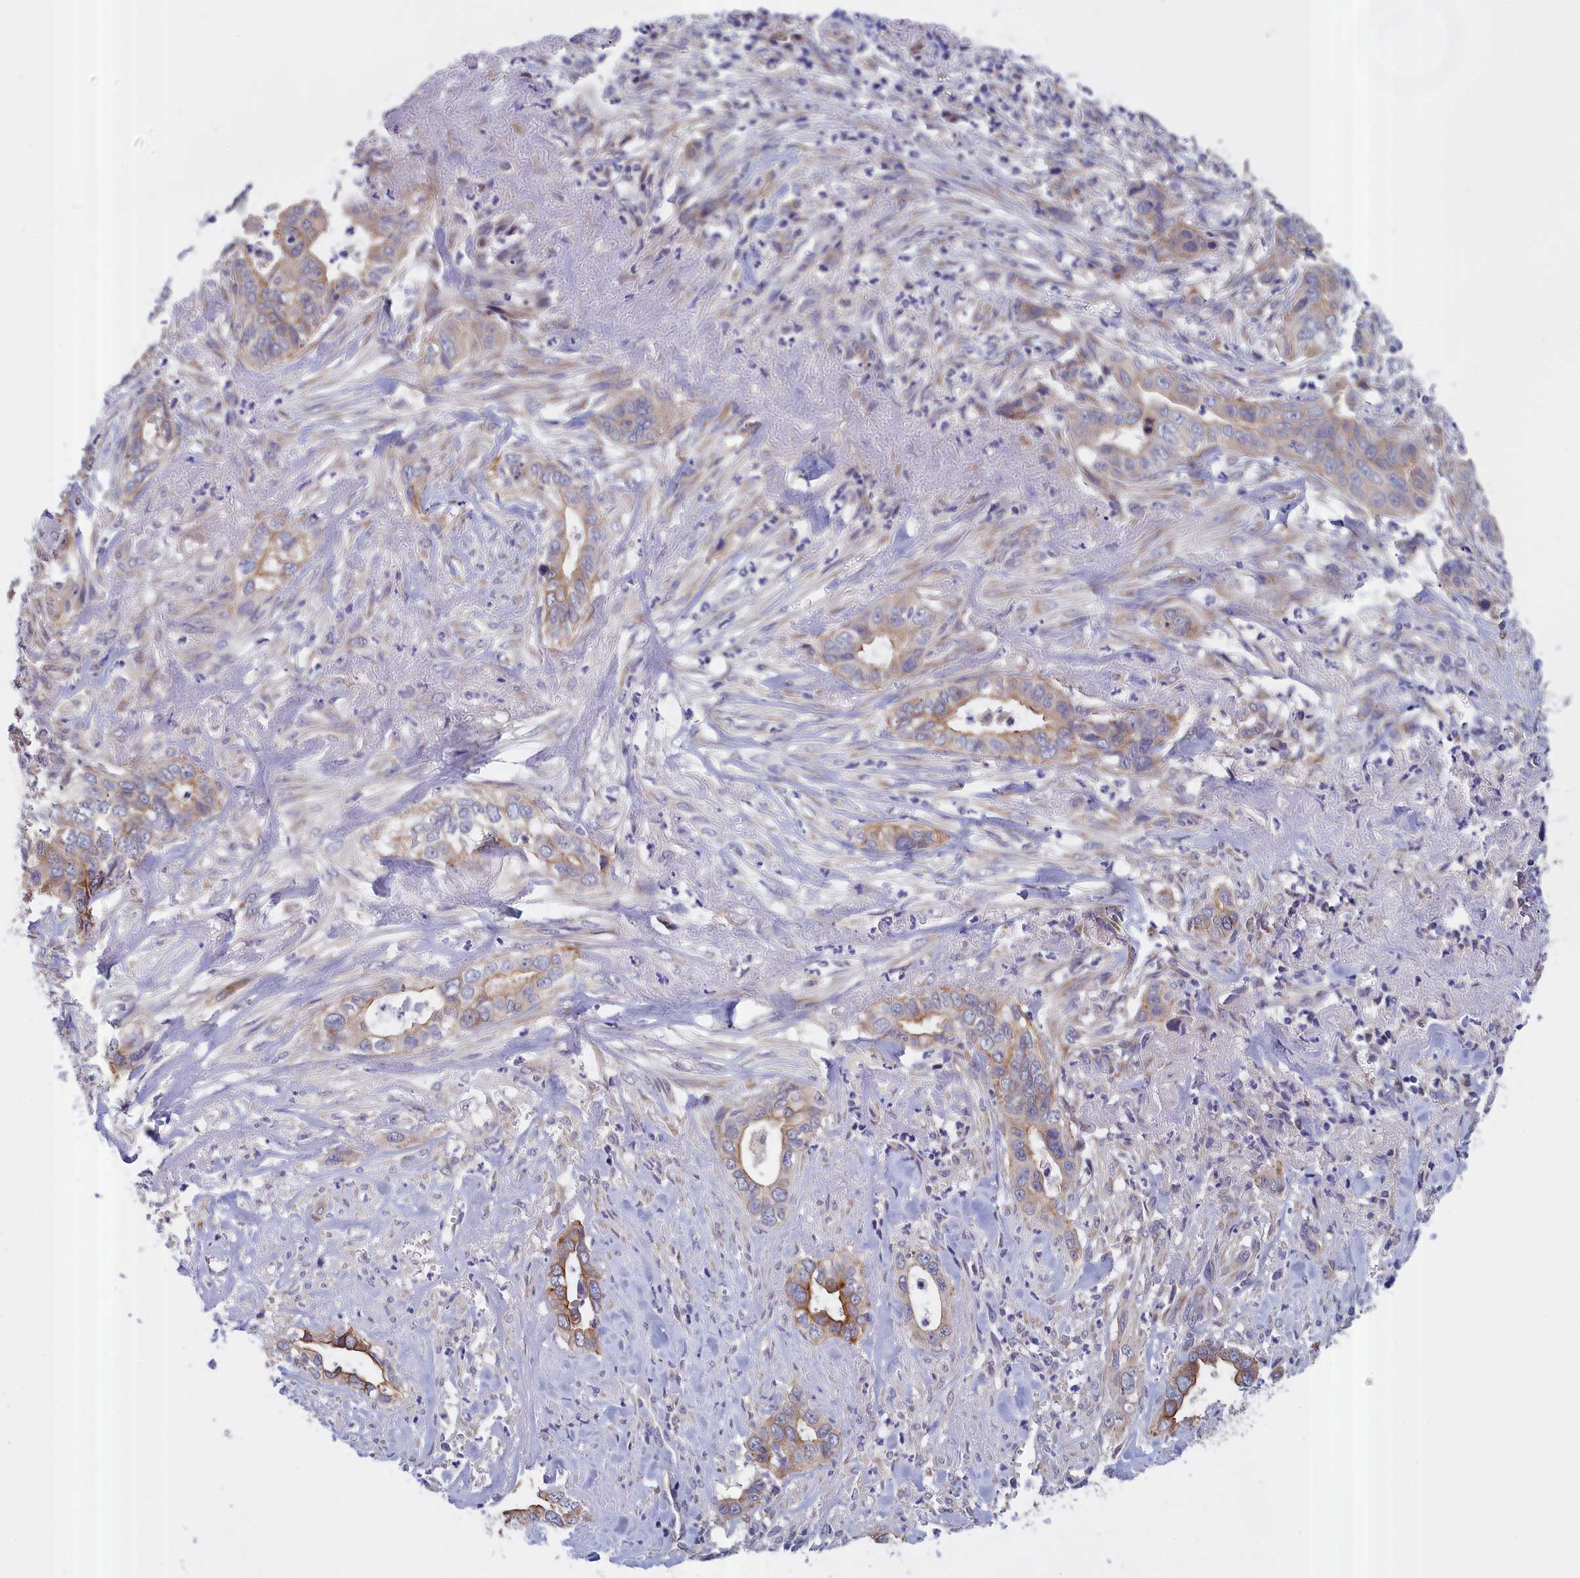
{"staining": {"intensity": "moderate", "quantity": "<25%", "location": "cytoplasmic/membranous"}, "tissue": "liver cancer", "cell_type": "Tumor cells", "image_type": "cancer", "snomed": [{"axis": "morphology", "description": "Cholangiocarcinoma"}, {"axis": "topography", "description": "Liver"}], "caption": "Immunohistochemistry (DAB (3,3'-diaminobenzidine)) staining of human liver cancer (cholangiocarcinoma) shows moderate cytoplasmic/membranous protein staining in approximately <25% of tumor cells.", "gene": "COL19A1", "patient": {"sex": "female", "age": 79}}